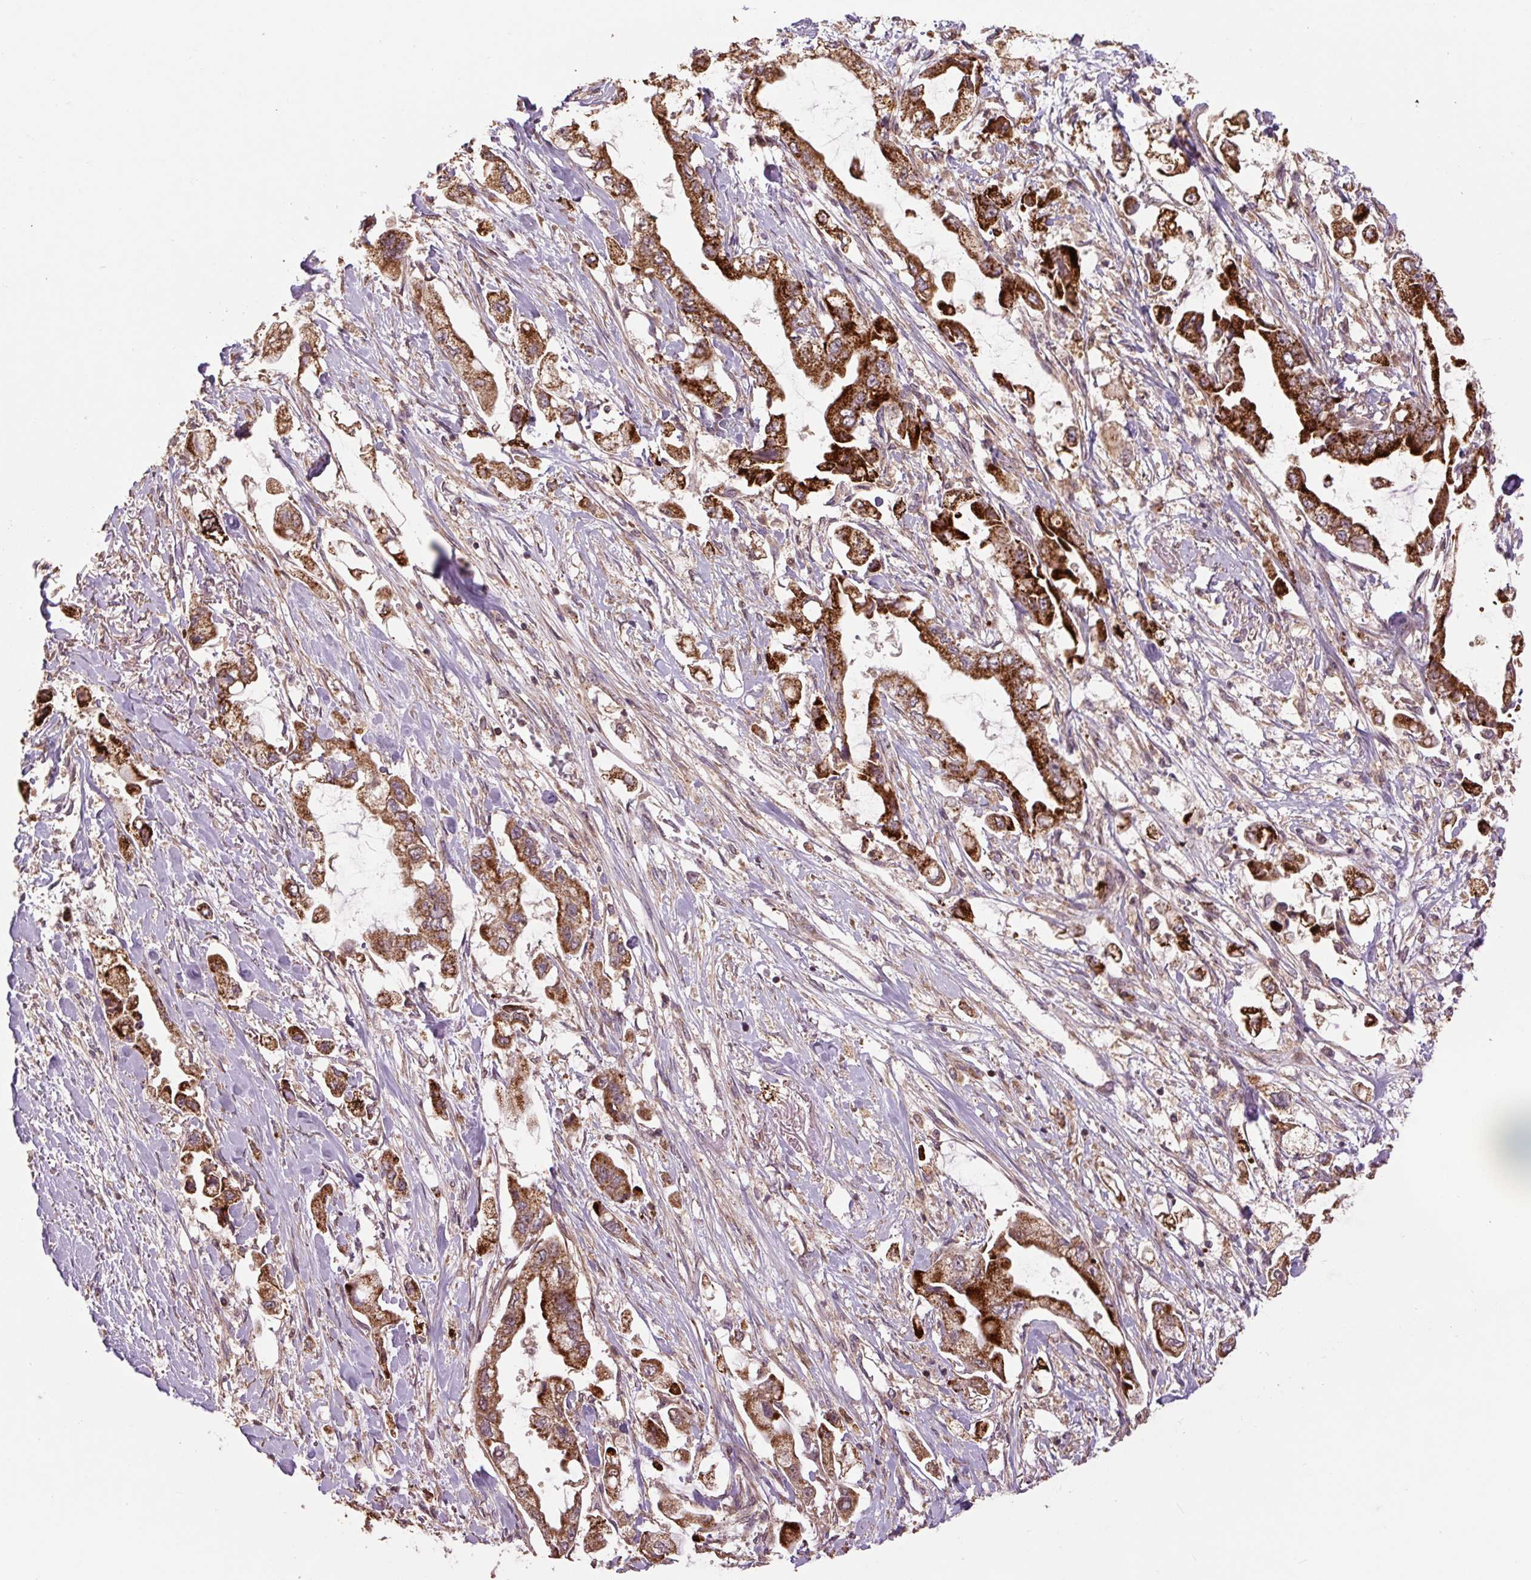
{"staining": {"intensity": "strong", "quantity": ">75%", "location": "cytoplasmic/membranous"}, "tissue": "stomach cancer", "cell_type": "Tumor cells", "image_type": "cancer", "snomed": [{"axis": "morphology", "description": "Adenocarcinoma, NOS"}, {"axis": "topography", "description": "Stomach"}], "caption": "About >75% of tumor cells in stomach cancer reveal strong cytoplasmic/membranous protein positivity as visualized by brown immunohistochemical staining.", "gene": "TMEM160", "patient": {"sex": "male", "age": 62}}